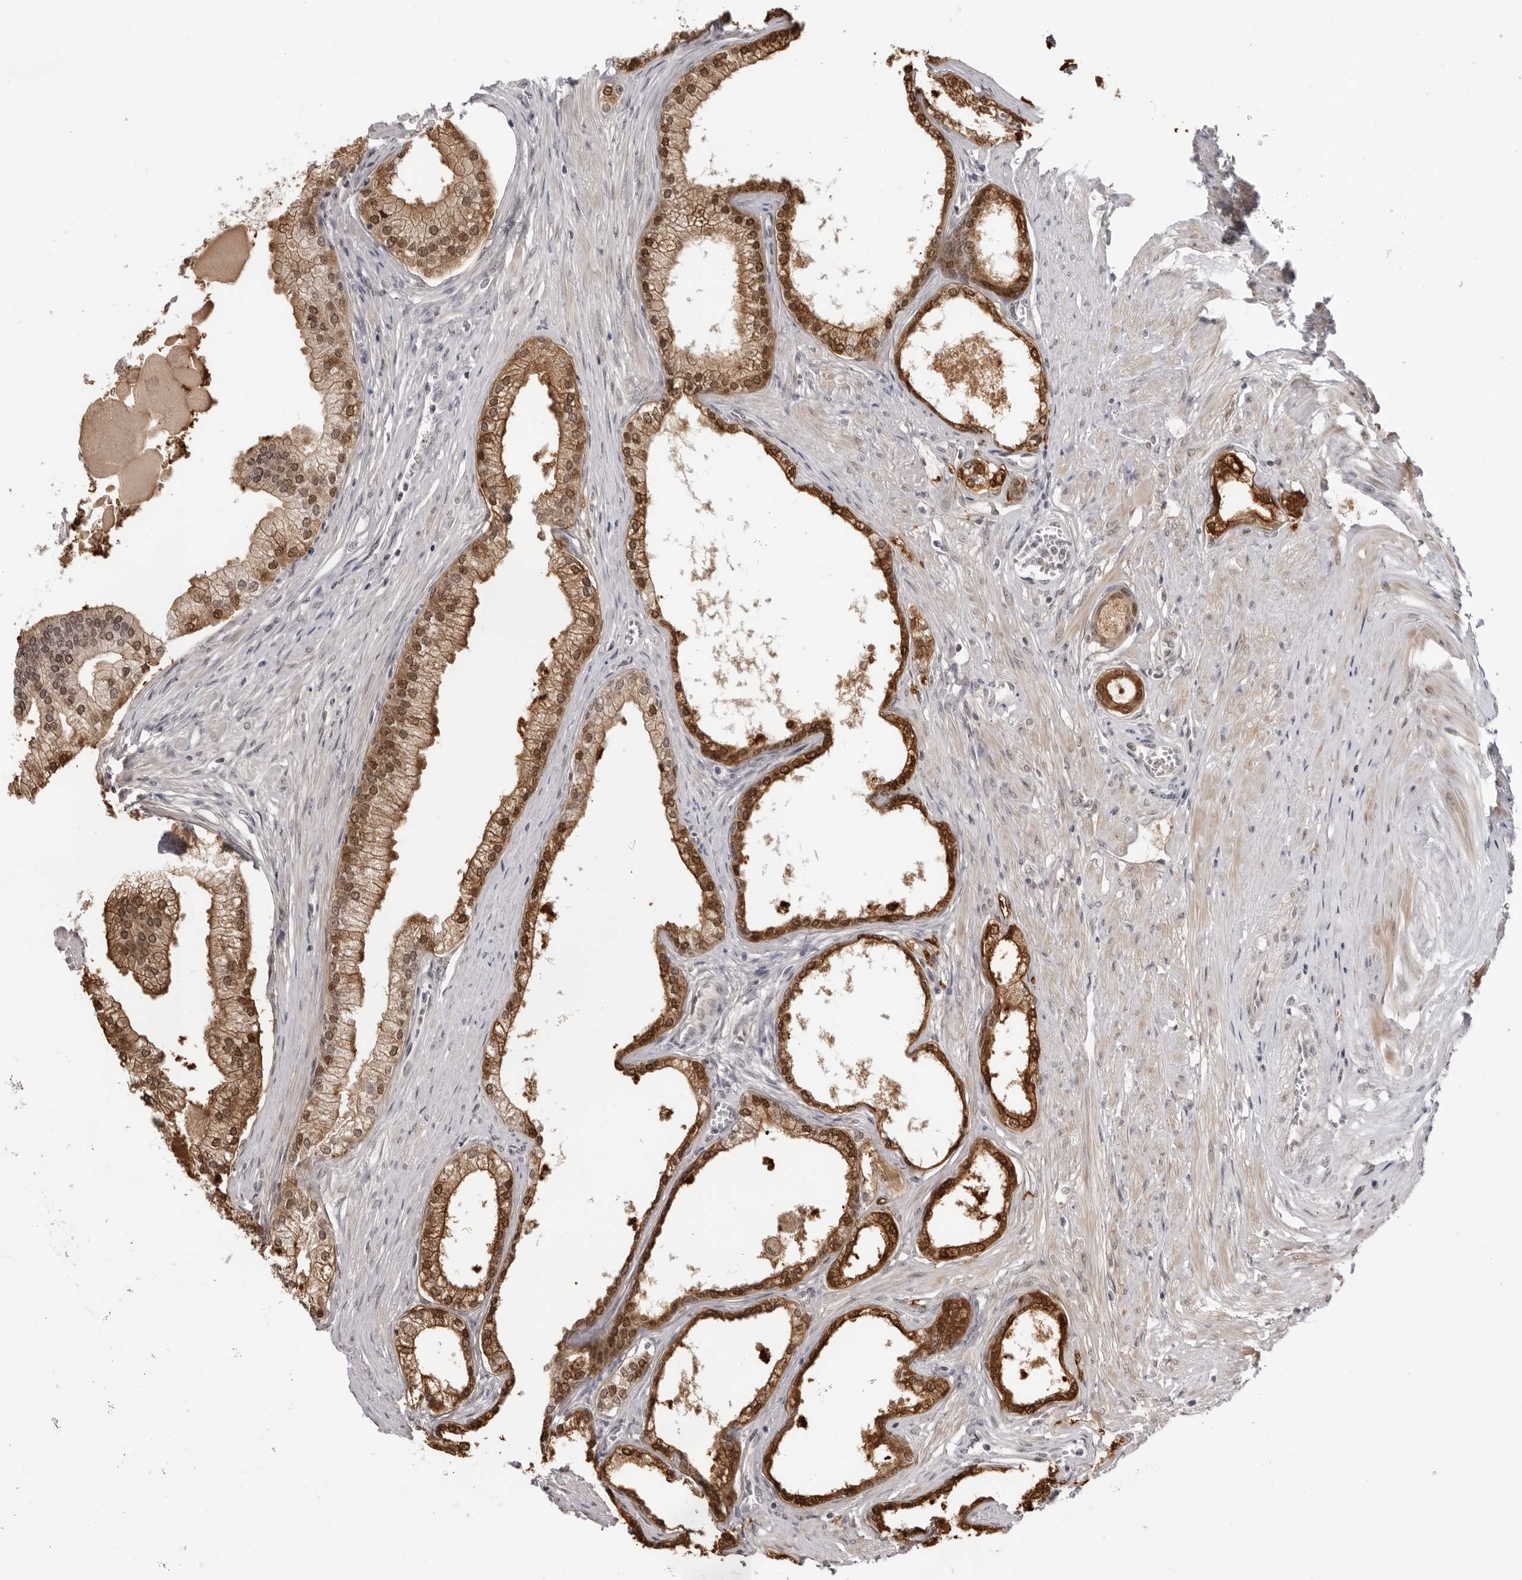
{"staining": {"intensity": "strong", "quantity": "25%-75%", "location": "cytoplasmic/membranous,nuclear"}, "tissue": "prostate", "cell_type": "Glandular cells", "image_type": "normal", "snomed": [{"axis": "morphology", "description": "Normal tissue, NOS"}, {"axis": "morphology", "description": "Urothelial carcinoma, Low grade"}, {"axis": "topography", "description": "Urinary bladder"}, {"axis": "topography", "description": "Prostate"}], "caption": "Immunohistochemical staining of unremarkable prostate shows strong cytoplasmic/membranous,nuclear protein expression in about 25%-75% of glandular cells. (brown staining indicates protein expression, while blue staining denotes nuclei).", "gene": "SRGAP2", "patient": {"sex": "male", "age": 60}}